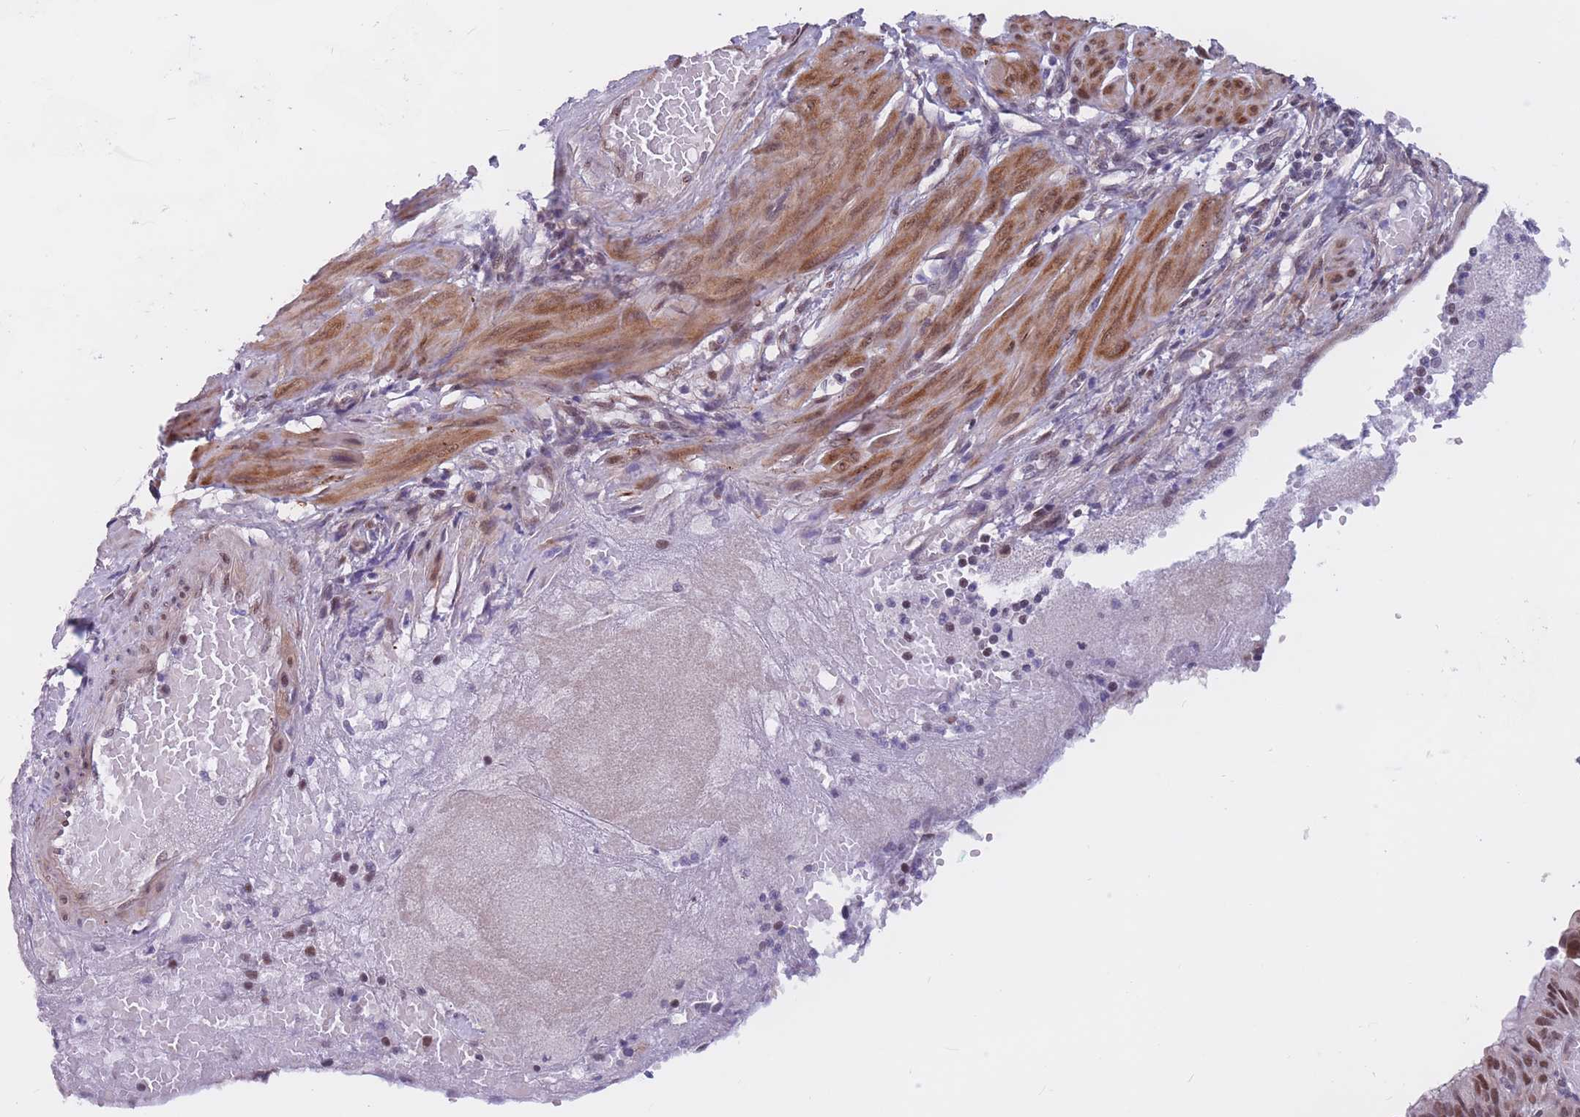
{"staining": {"intensity": "moderate", "quantity": ">75%", "location": "nuclear"}, "tissue": "endometrial cancer", "cell_type": "Tumor cells", "image_type": "cancer", "snomed": [{"axis": "morphology", "description": "Adenocarcinoma, NOS"}, {"axis": "topography", "description": "Endometrium"}], "caption": "Endometrial adenocarcinoma stained with a brown dye reveals moderate nuclear positive expression in about >75% of tumor cells.", "gene": "BCL9L", "patient": {"sex": "female", "age": 49}}